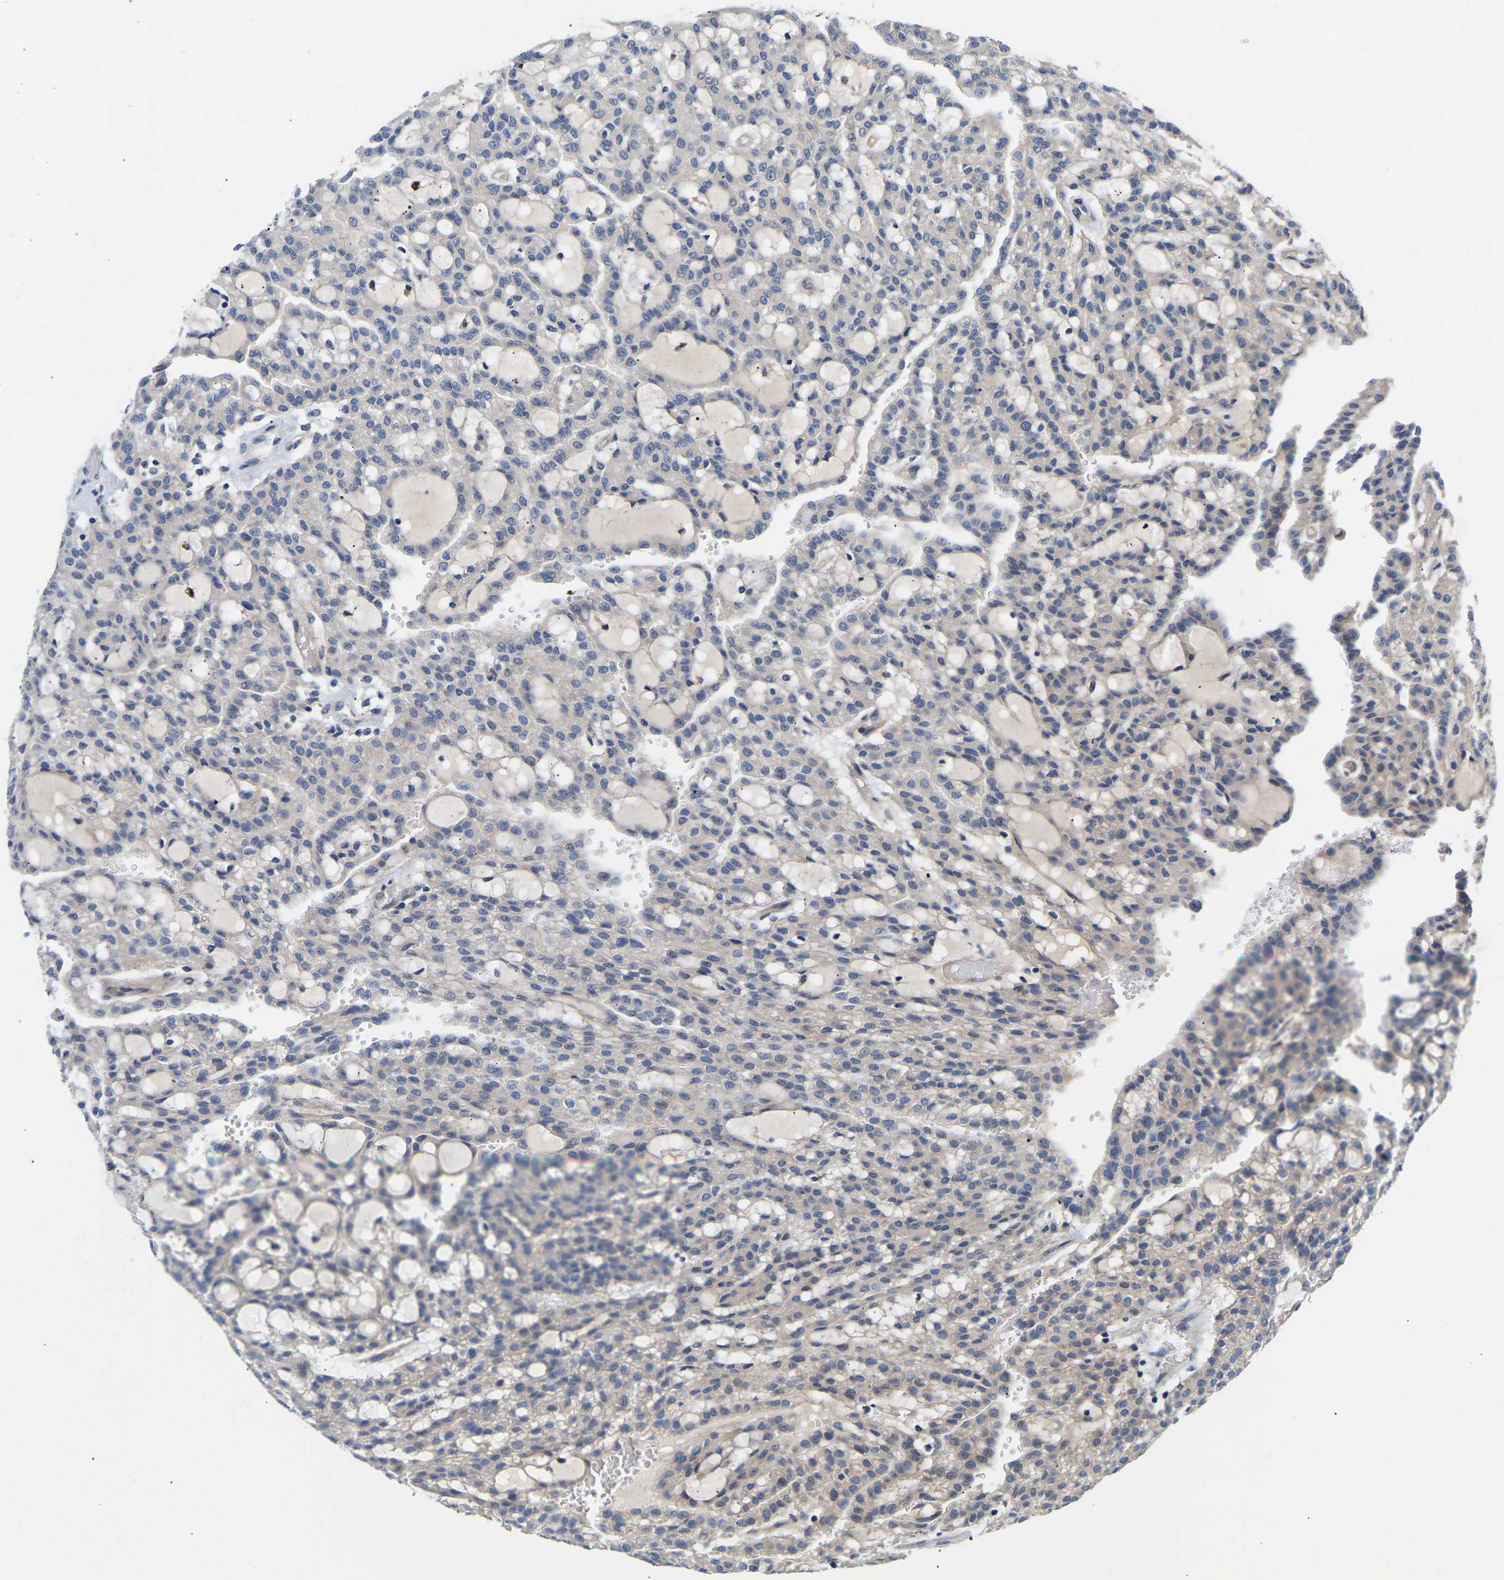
{"staining": {"intensity": "negative", "quantity": "none", "location": "none"}, "tissue": "renal cancer", "cell_type": "Tumor cells", "image_type": "cancer", "snomed": [{"axis": "morphology", "description": "Adenocarcinoma, NOS"}, {"axis": "topography", "description": "Kidney"}], "caption": "This is a histopathology image of immunohistochemistry (IHC) staining of adenocarcinoma (renal), which shows no staining in tumor cells.", "gene": "KASH5", "patient": {"sex": "male", "age": 63}}